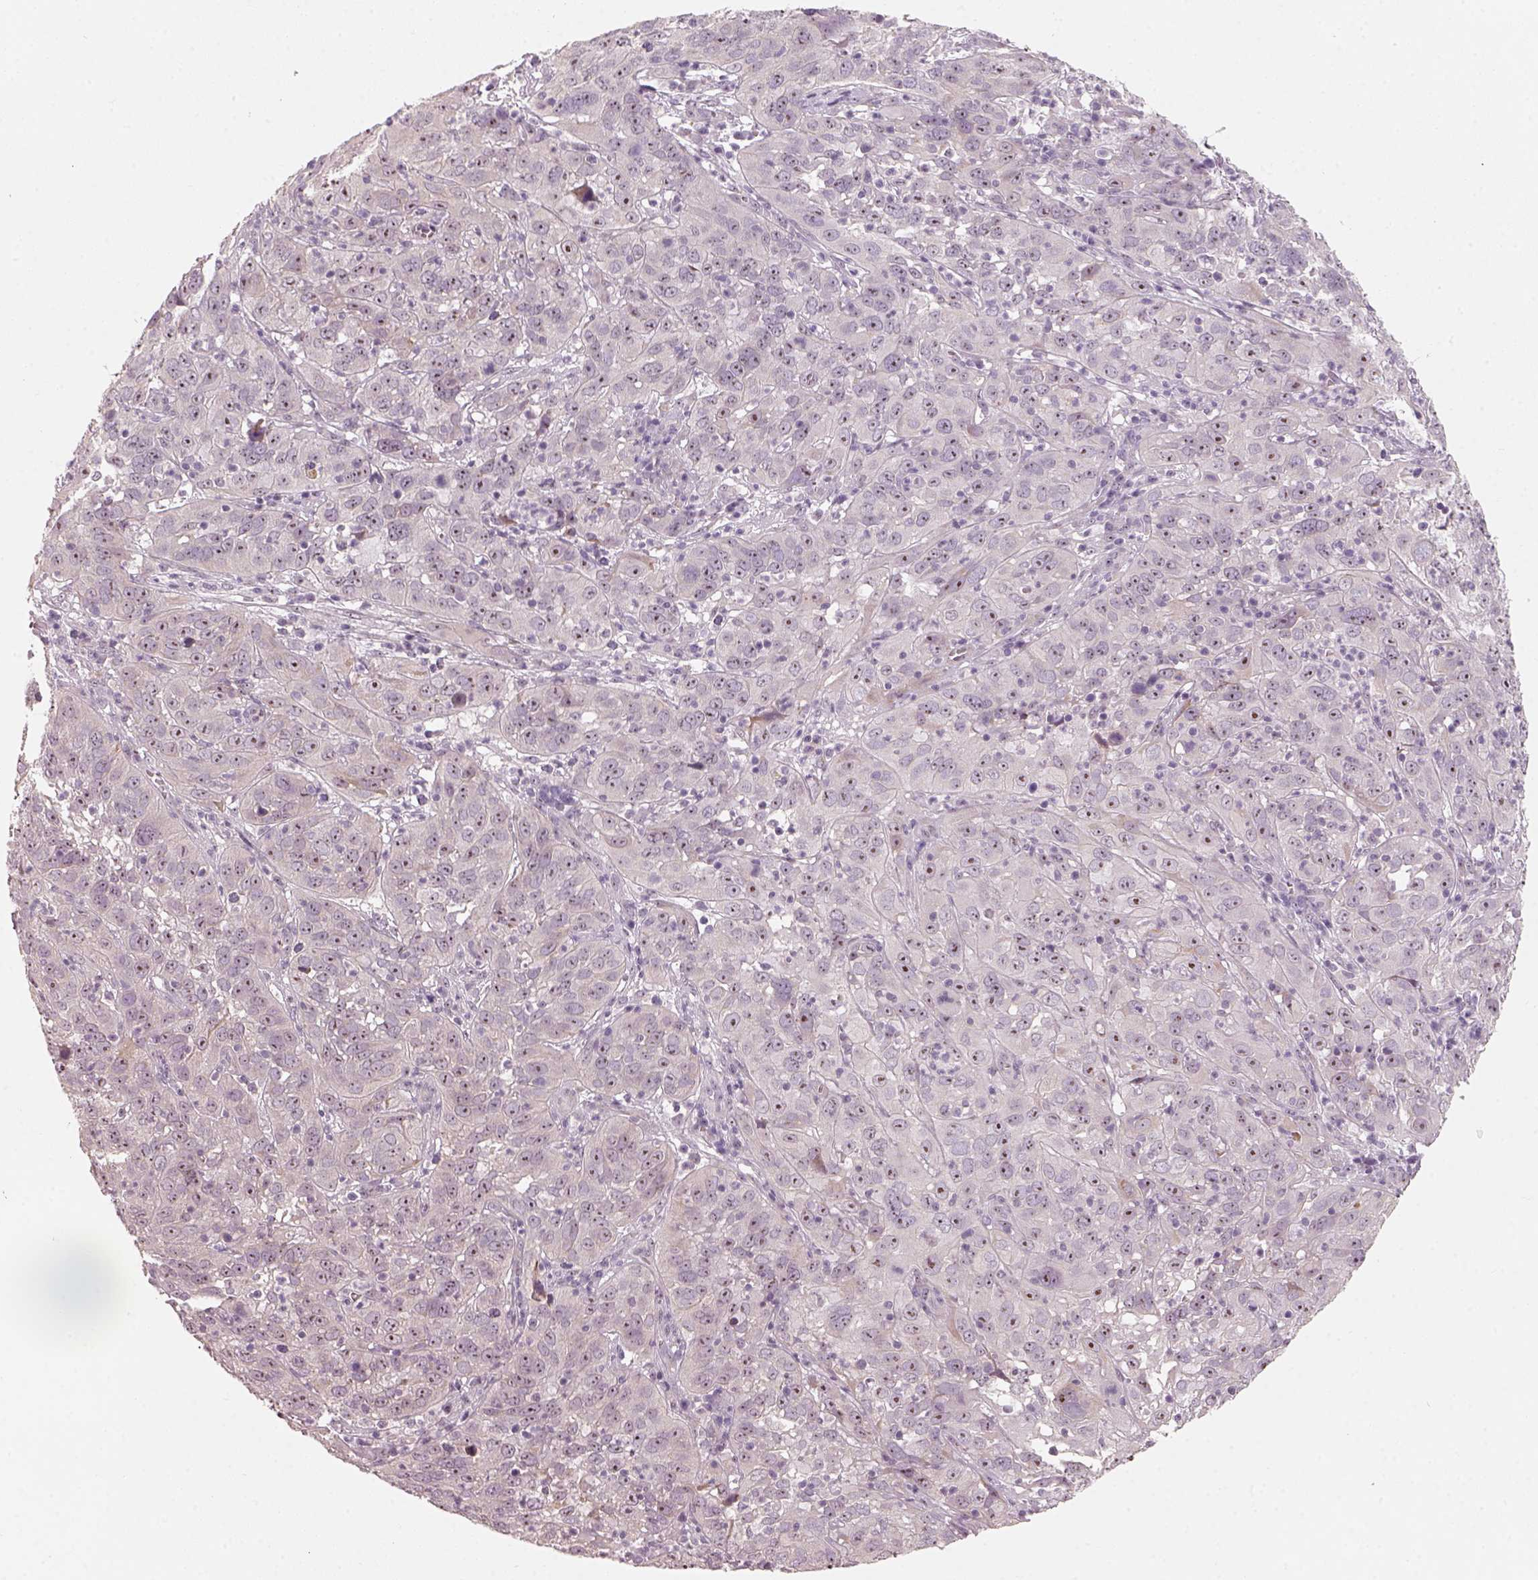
{"staining": {"intensity": "weak", "quantity": "25%-75%", "location": "nuclear"}, "tissue": "cervical cancer", "cell_type": "Tumor cells", "image_type": "cancer", "snomed": [{"axis": "morphology", "description": "Squamous cell carcinoma, NOS"}, {"axis": "topography", "description": "Cervix"}], "caption": "Cervical cancer stained with a brown dye demonstrates weak nuclear positive staining in about 25%-75% of tumor cells.", "gene": "CDS1", "patient": {"sex": "female", "age": 32}}